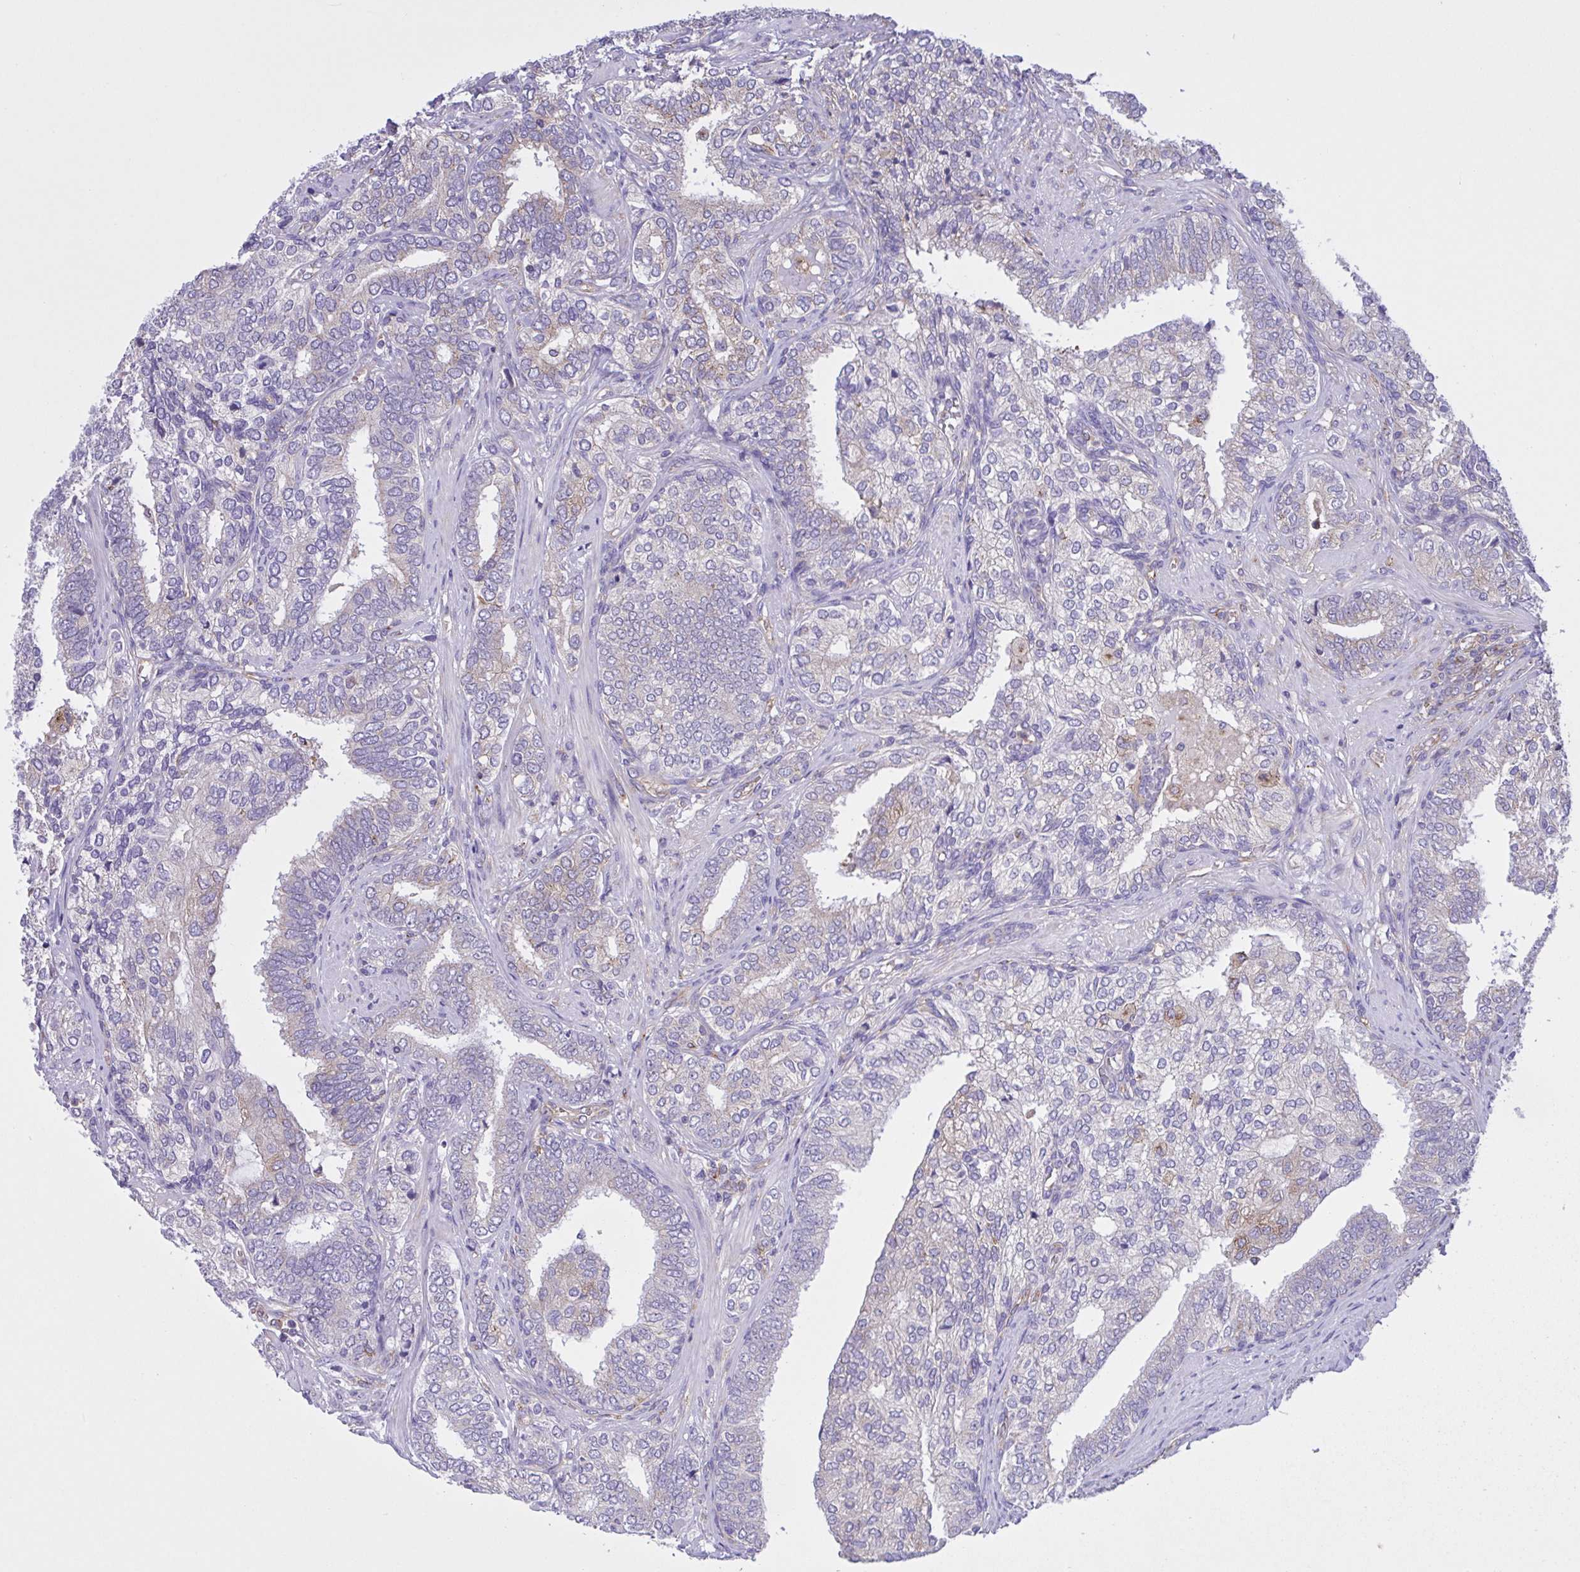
{"staining": {"intensity": "weak", "quantity": "<25%", "location": "cytoplasmic/membranous"}, "tissue": "prostate cancer", "cell_type": "Tumor cells", "image_type": "cancer", "snomed": [{"axis": "morphology", "description": "Adenocarcinoma, High grade"}, {"axis": "topography", "description": "Prostate"}], "caption": "A micrograph of human prostate cancer (high-grade adenocarcinoma) is negative for staining in tumor cells. The staining was performed using DAB to visualize the protein expression in brown, while the nuclei were stained in blue with hematoxylin (Magnification: 20x).", "gene": "OR51M1", "patient": {"sex": "male", "age": 72}}